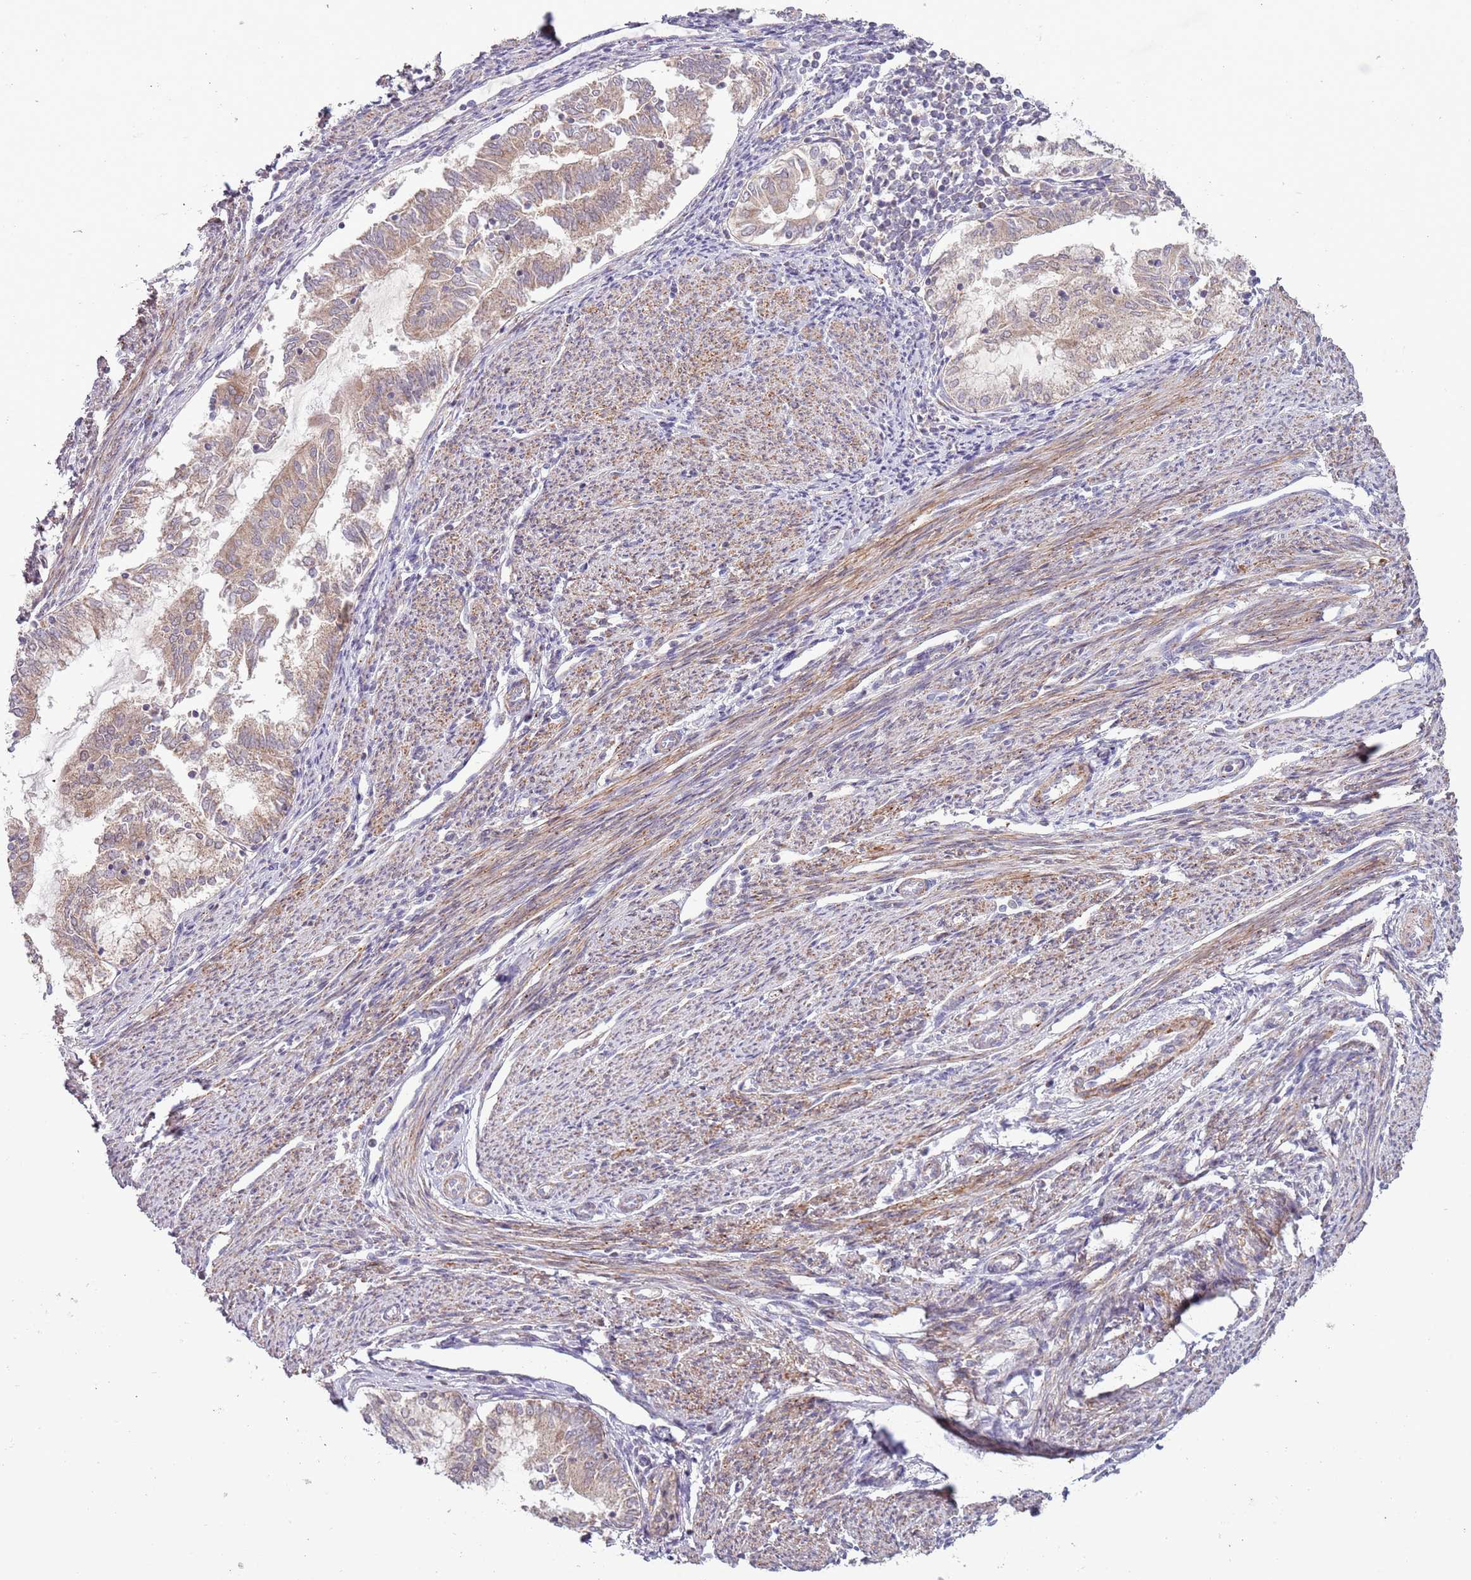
{"staining": {"intensity": "weak", "quantity": ">75%", "location": "cytoplasmic/membranous"}, "tissue": "endometrial cancer", "cell_type": "Tumor cells", "image_type": "cancer", "snomed": [{"axis": "morphology", "description": "Adenocarcinoma, NOS"}, {"axis": "topography", "description": "Endometrium"}], "caption": "Protein staining shows weak cytoplasmic/membranous expression in about >75% of tumor cells in endometrial cancer (adenocarcinoma).", "gene": "DTD2", "patient": {"sex": "female", "age": 79}}